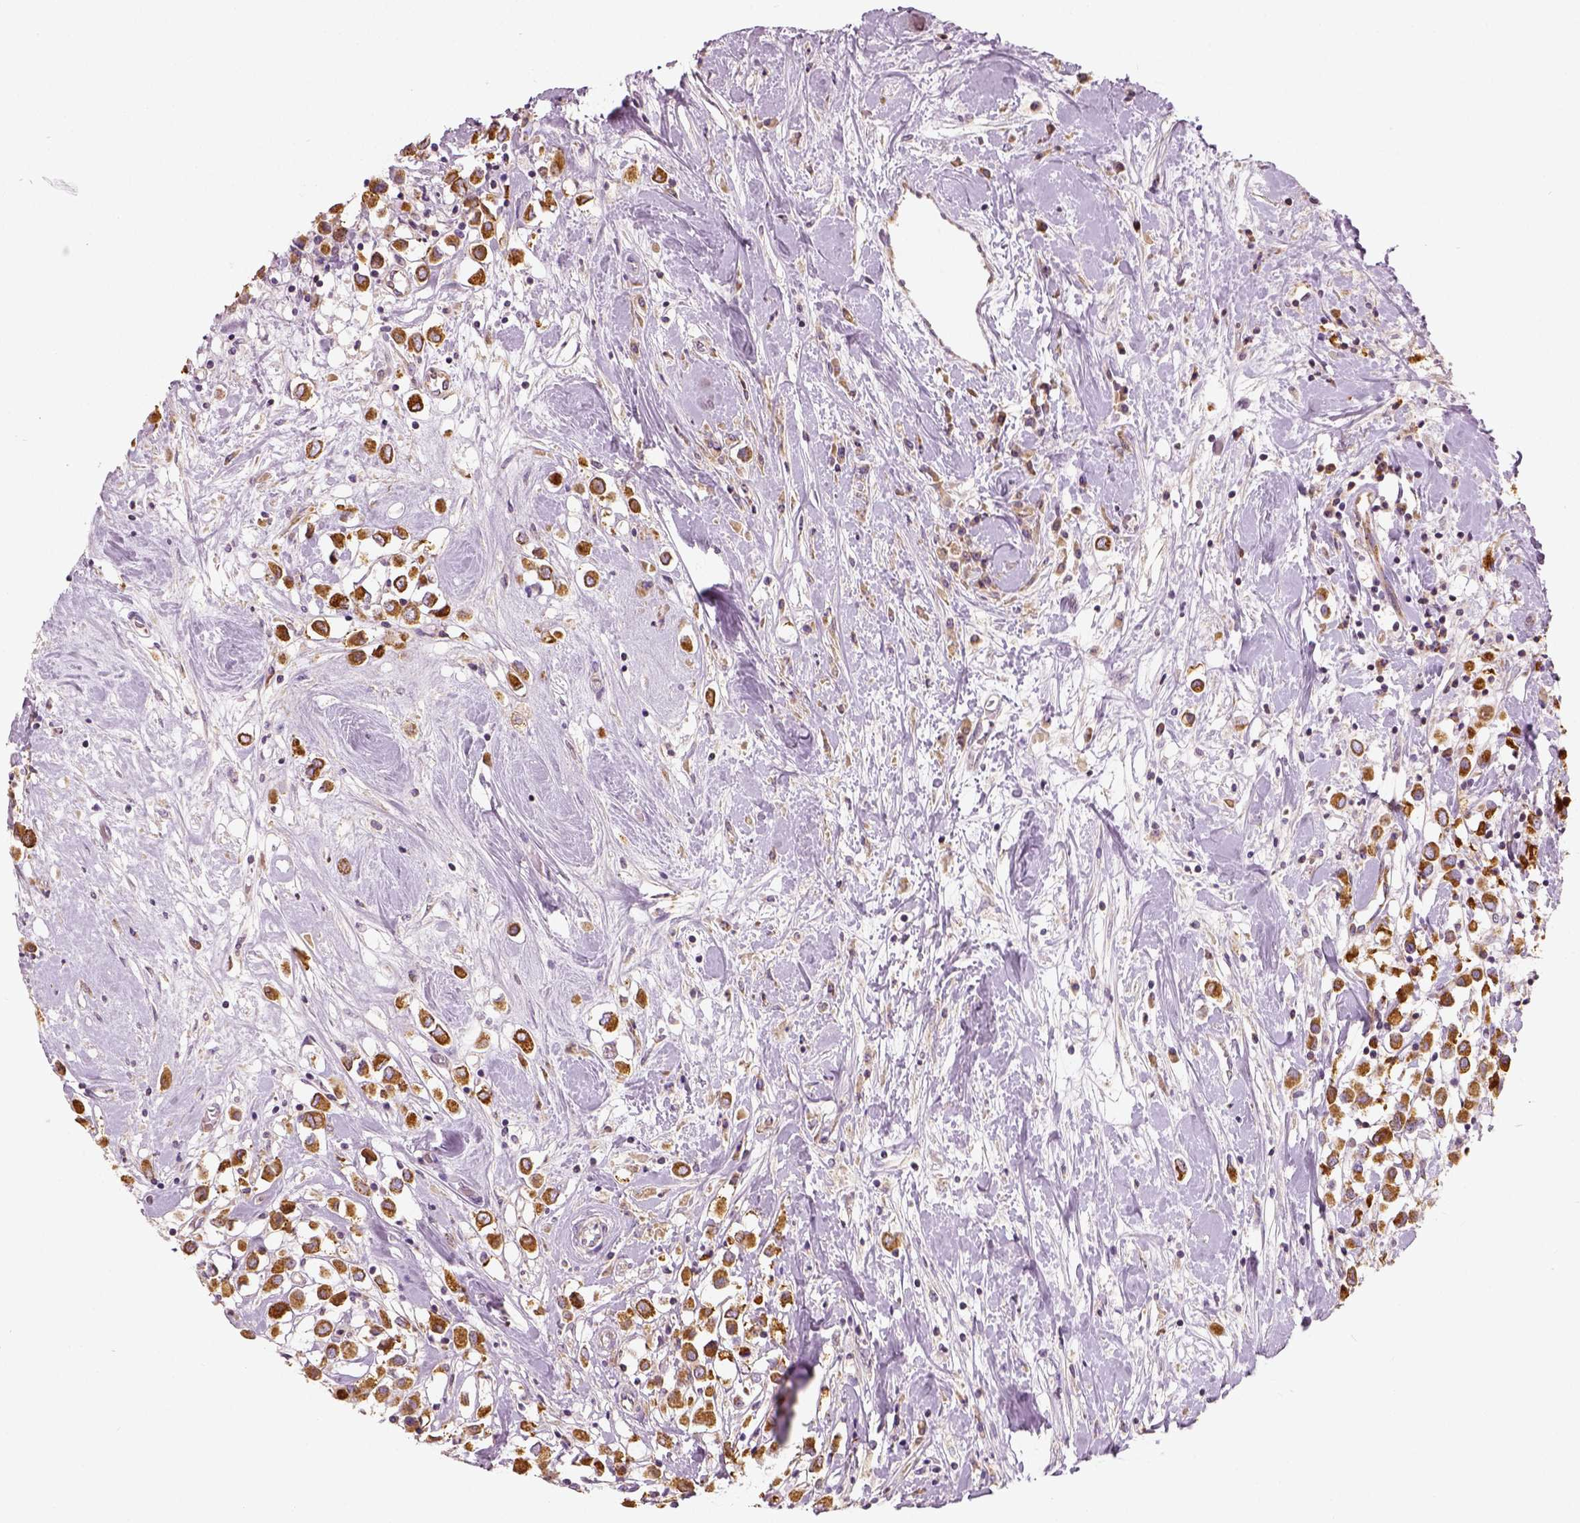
{"staining": {"intensity": "moderate", "quantity": ">75%", "location": "cytoplasmic/membranous"}, "tissue": "breast cancer", "cell_type": "Tumor cells", "image_type": "cancer", "snomed": [{"axis": "morphology", "description": "Duct carcinoma"}, {"axis": "topography", "description": "Breast"}], "caption": "The photomicrograph reveals staining of breast invasive ductal carcinoma, revealing moderate cytoplasmic/membranous protein expression (brown color) within tumor cells.", "gene": "PGAM5", "patient": {"sex": "female", "age": 61}}